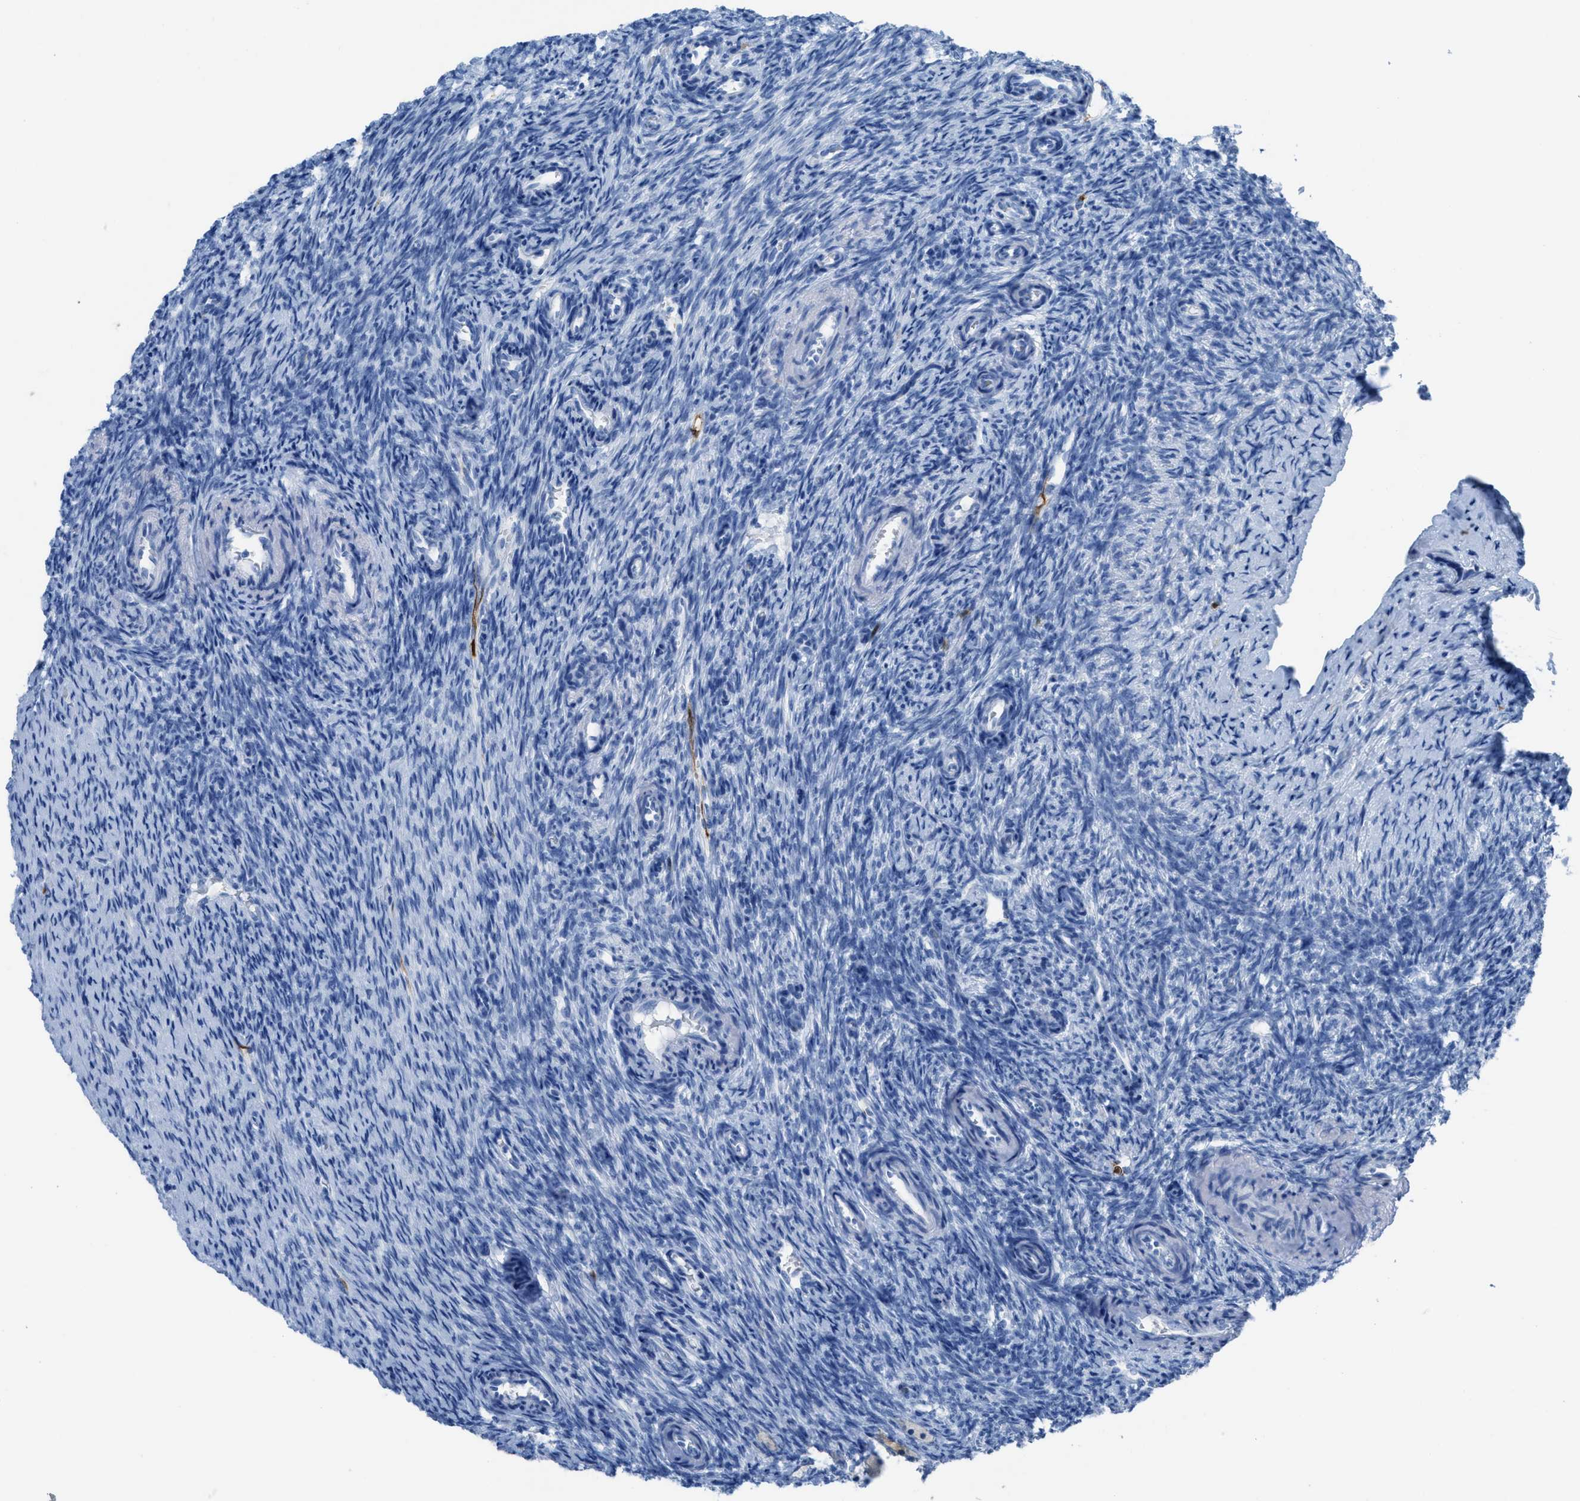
{"staining": {"intensity": "negative", "quantity": "none", "location": "none"}, "tissue": "ovary", "cell_type": "Follicle cells", "image_type": "normal", "snomed": [{"axis": "morphology", "description": "Normal tissue, NOS"}, {"axis": "topography", "description": "Ovary"}], "caption": "Immunohistochemistry of unremarkable ovary reveals no expression in follicle cells.", "gene": "CDKN2A", "patient": {"sex": "female", "age": 41}}